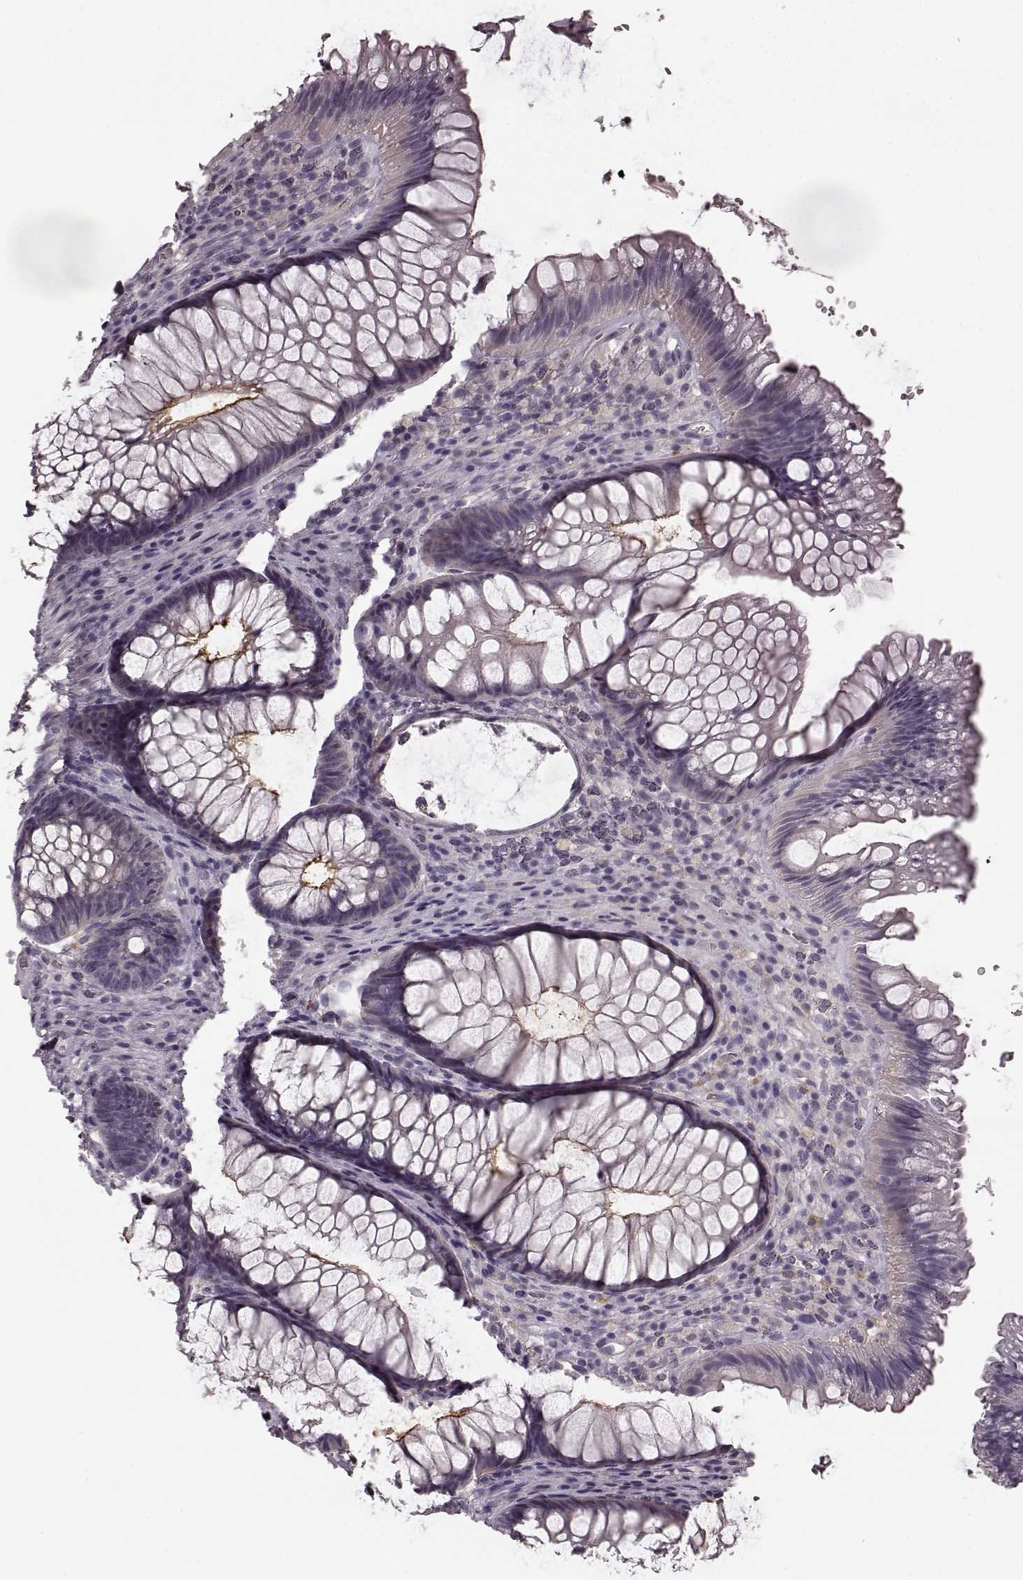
{"staining": {"intensity": "strong", "quantity": "<25%", "location": "cytoplasmic/membranous"}, "tissue": "rectum", "cell_type": "Glandular cells", "image_type": "normal", "snomed": [{"axis": "morphology", "description": "Normal tissue, NOS"}, {"axis": "topography", "description": "Smooth muscle"}, {"axis": "topography", "description": "Rectum"}], "caption": "Immunohistochemical staining of unremarkable rectum demonstrates medium levels of strong cytoplasmic/membranous expression in about <25% of glandular cells. Ihc stains the protein of interest in brown and the nuclei are stained blue.", "gene": "PRKCE", "patient": {"sex": "male", "age": 53}}